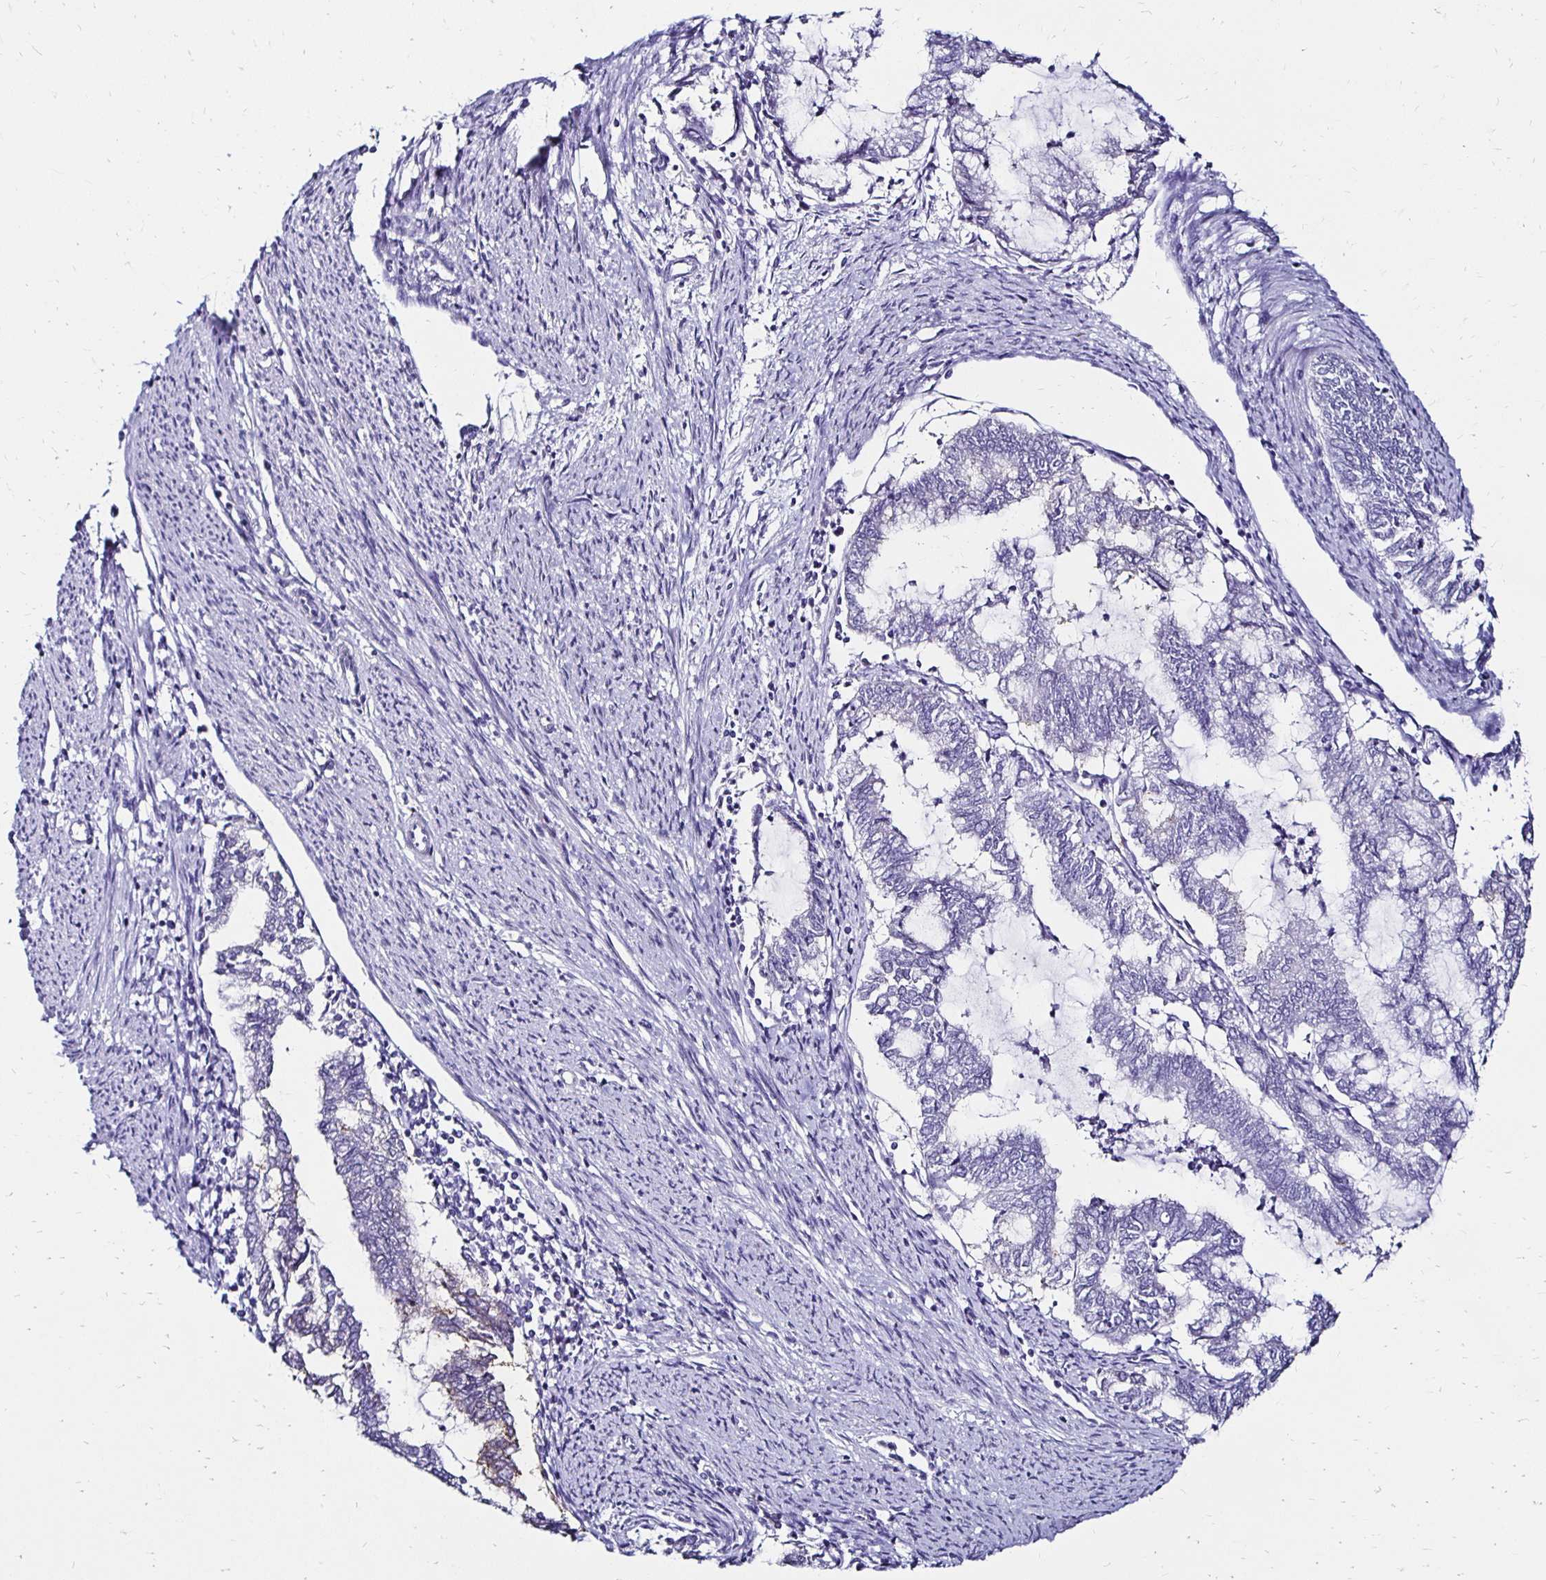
{"staining": {"intensity": "weak", "quantity": "<25%", "location": "cytoplasmic/membranous"}, "tissue": "endometrial cancer", "cell_type": "Tumor cells", "image_type": "cancer", "snomed": [{"axis": "morphology", "description": "Adenocarcinoma, NOS"}, {"axis": "topography", "description": "Endometrium"}], "caption": "Protein analysis of adenocarcinoma (endometrial) displays no significant staining in tumor cells. (Stains: DAB (3,3'-diaminobenzidine) immunohistochemistry (IHC) with hematoxylin counter stain, Microscopy: brightfield microscopy at high magnification).", "gene": "KCNT1", "patient": {"sex": "female", "age": 79}}